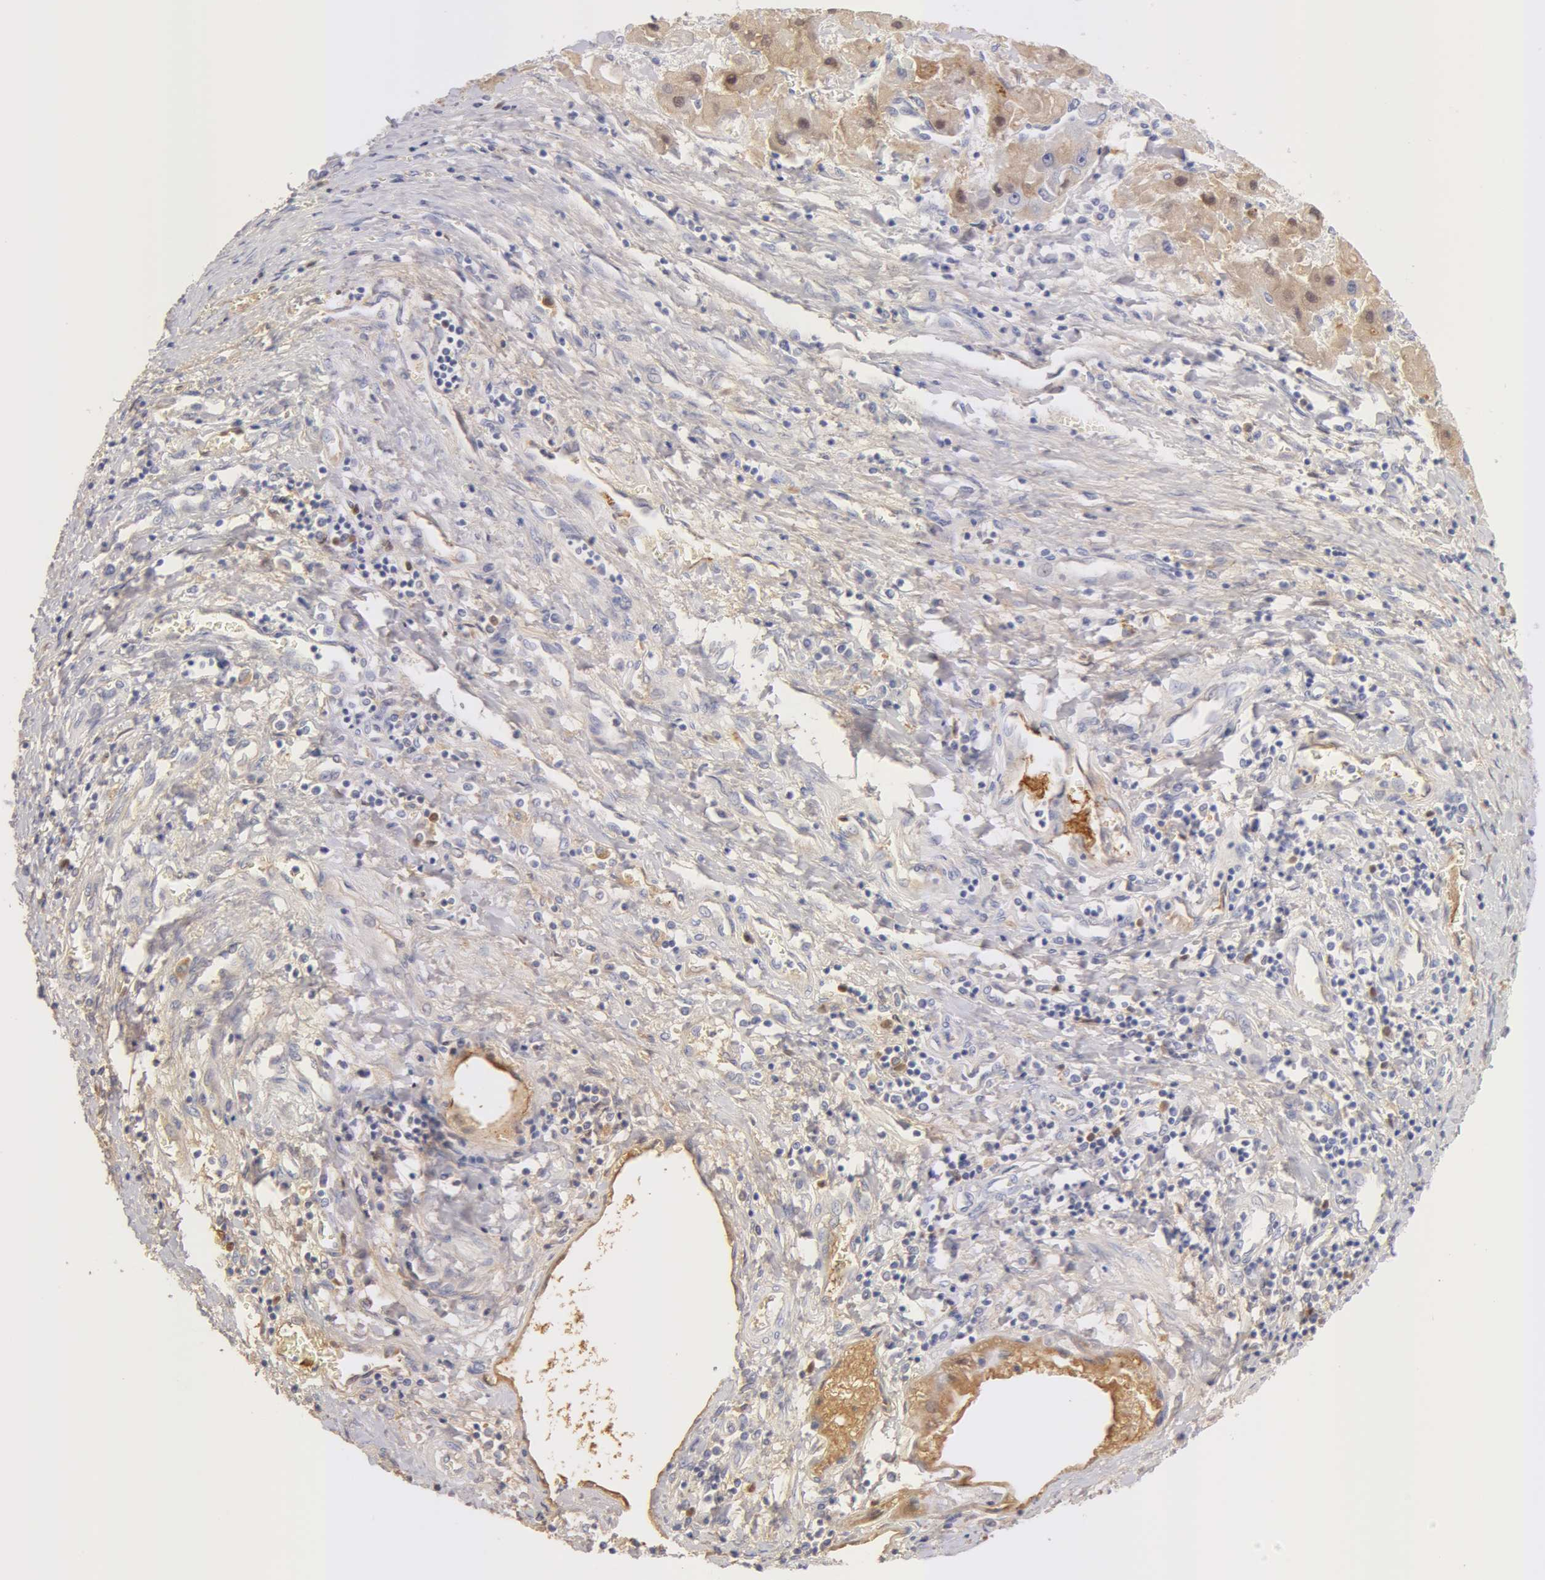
{"staining": {"intensity": "negative", "quantity": "none", "location": "none"}, "tissue": "liver cancer", "cell_type": "Tumor cells", "image_type": "cancer", "snomed": [{"axis": "morphology", "description": "Carcinoma, Hepatocellular, NOS"}, {"axis": "topography", "description": "Liver"}], "caption": "Immunohistochemistry micrograph of neoplastic tissue: liver hepatocellular carcinoma stained with DAB demonstrates no significant protein expression in tumor cells. Nuclei are stained in blue.", "gene": "AHSG", "patient": {"sex": "male", "age": 24}}